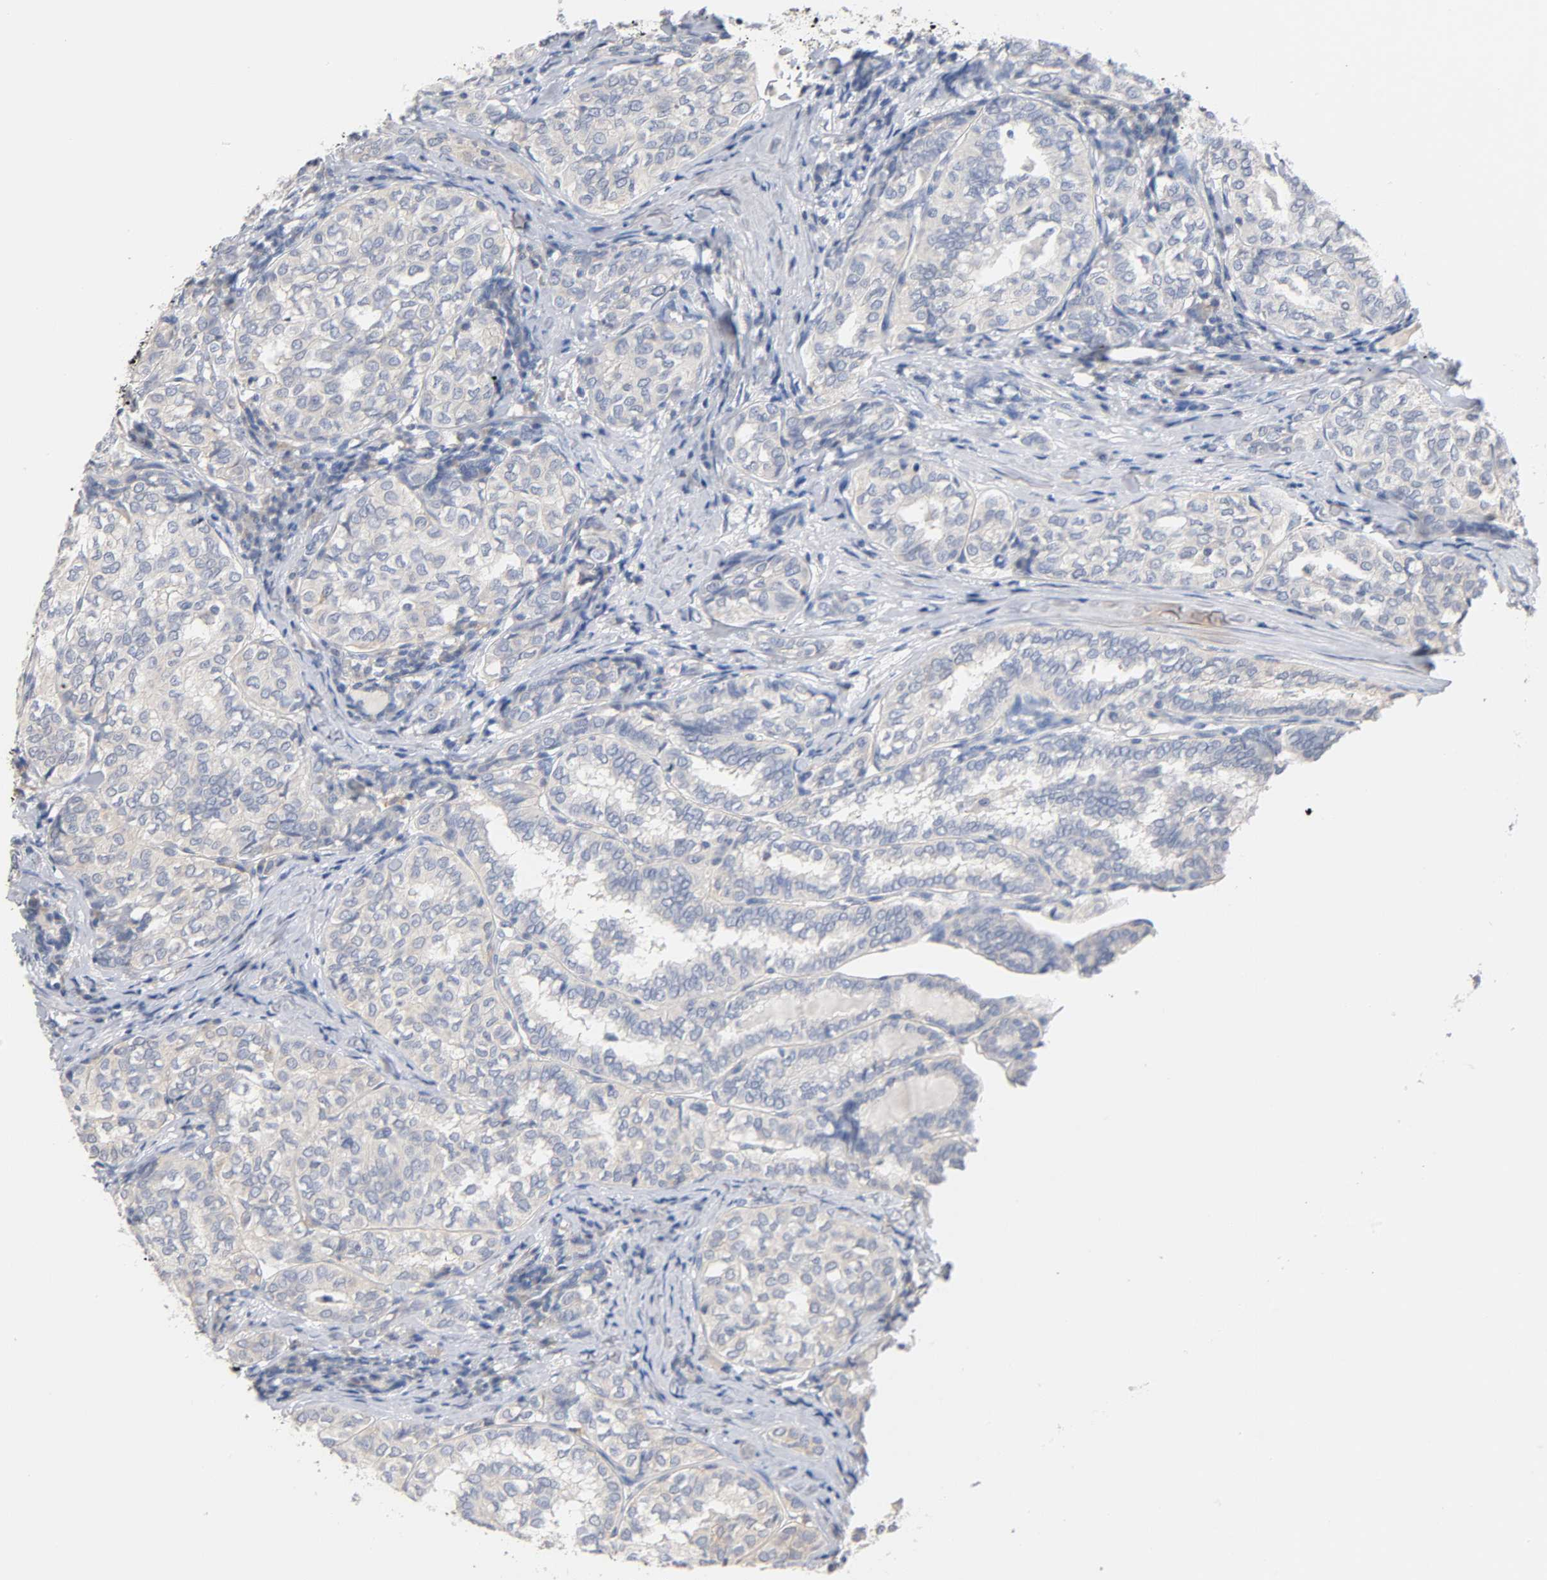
{"staining": {"intensity": "negative", "quantity": "none", "location": "none"}, "tissue": "thyroid cancer", "cell_type": "Tumor cells", "image_type": "cancer", "snomed": [{"axis": "morphology", "description": "Papillary adenocarcinoma, NOS"}, {"axis": "topography", "description": "Thyroid gland"}], "caption": "Immunohistochemistry of thyroid papillary adenocarcinoma displays no staining in tumor cells.", "gene": "MALT1", "patient": {"sex": "female", "age": 30}}